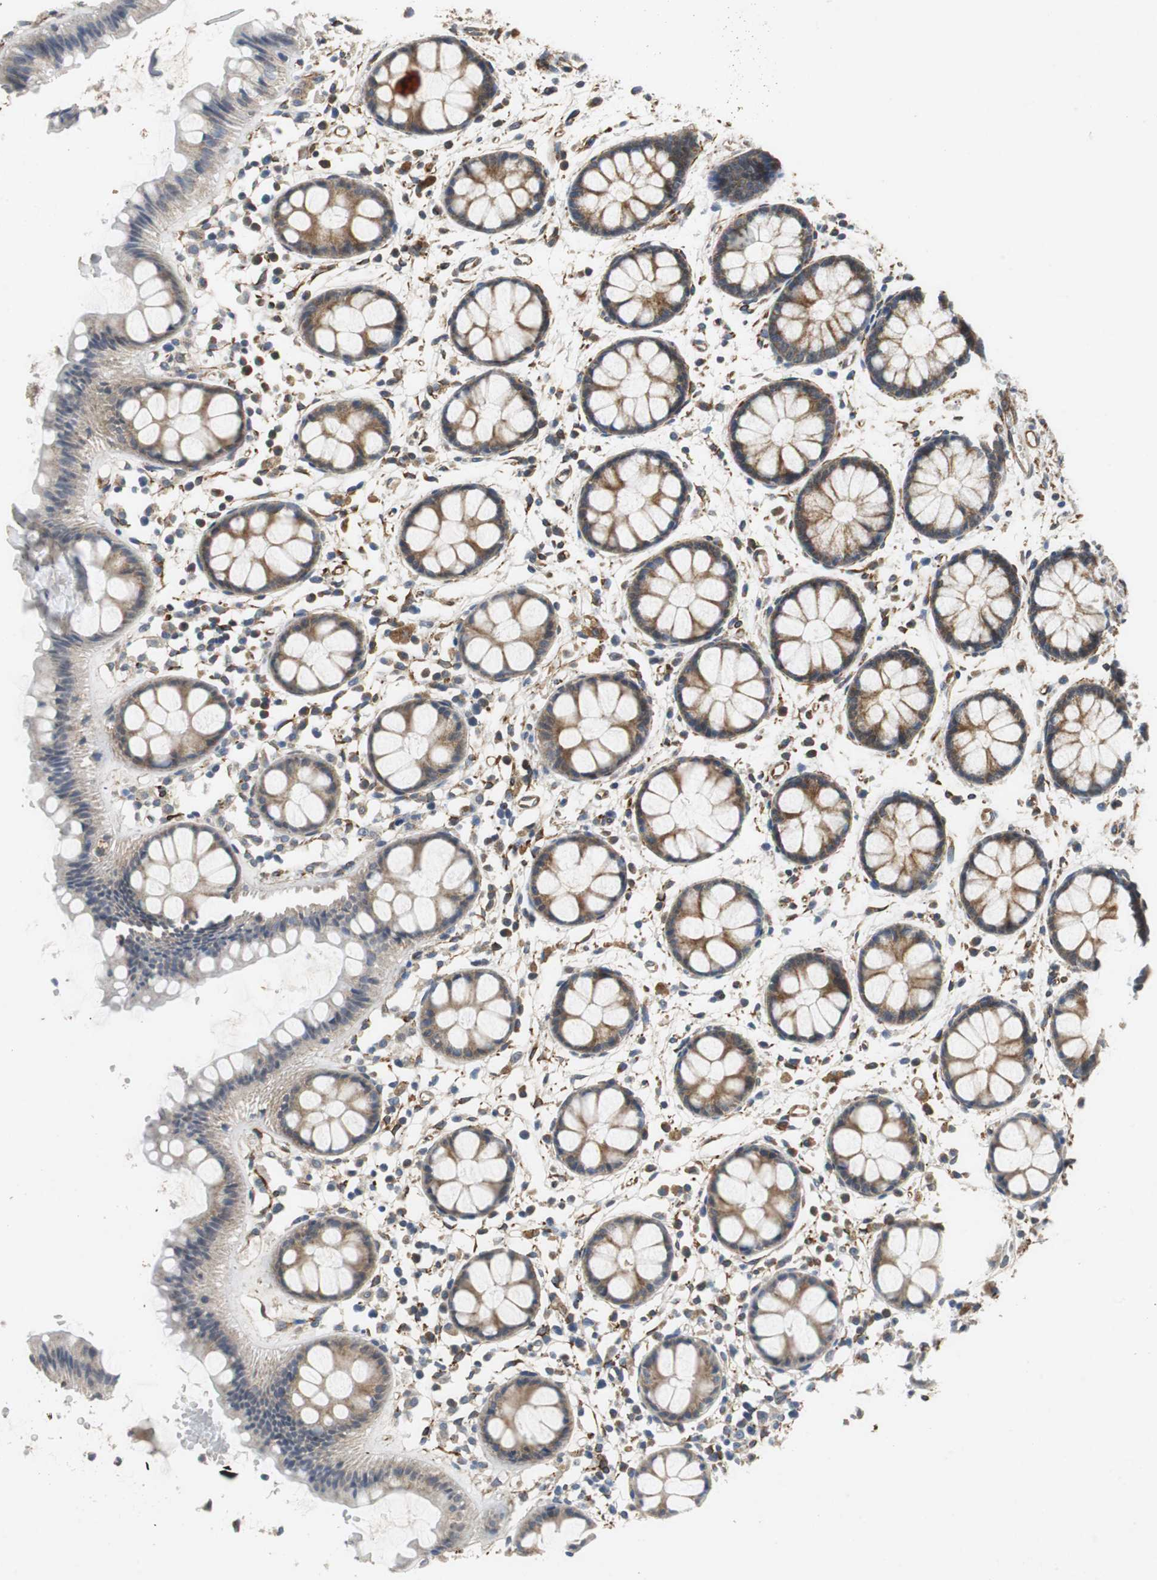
{"staining": {"intensity": "moderate", "quantity": ">75%", "location": "cytoplasmic/membranous"}, "tissue": "rectum", "cell_type": "Glandular cells", "image_type": "normal", "snomed": [{"axis": "morphology", "description": "Normal tissue, NOS"}, {"axis": "topography", "description": "Rectum"}], "caption": "Immunohistochemical staining of benign rectum shows >75% levels of moderate cytoplasmic/membranous protein positivity in about >75% of glandular cells.", "gene": "ISCU", "patient": {"sex": "female", "age": 66}}